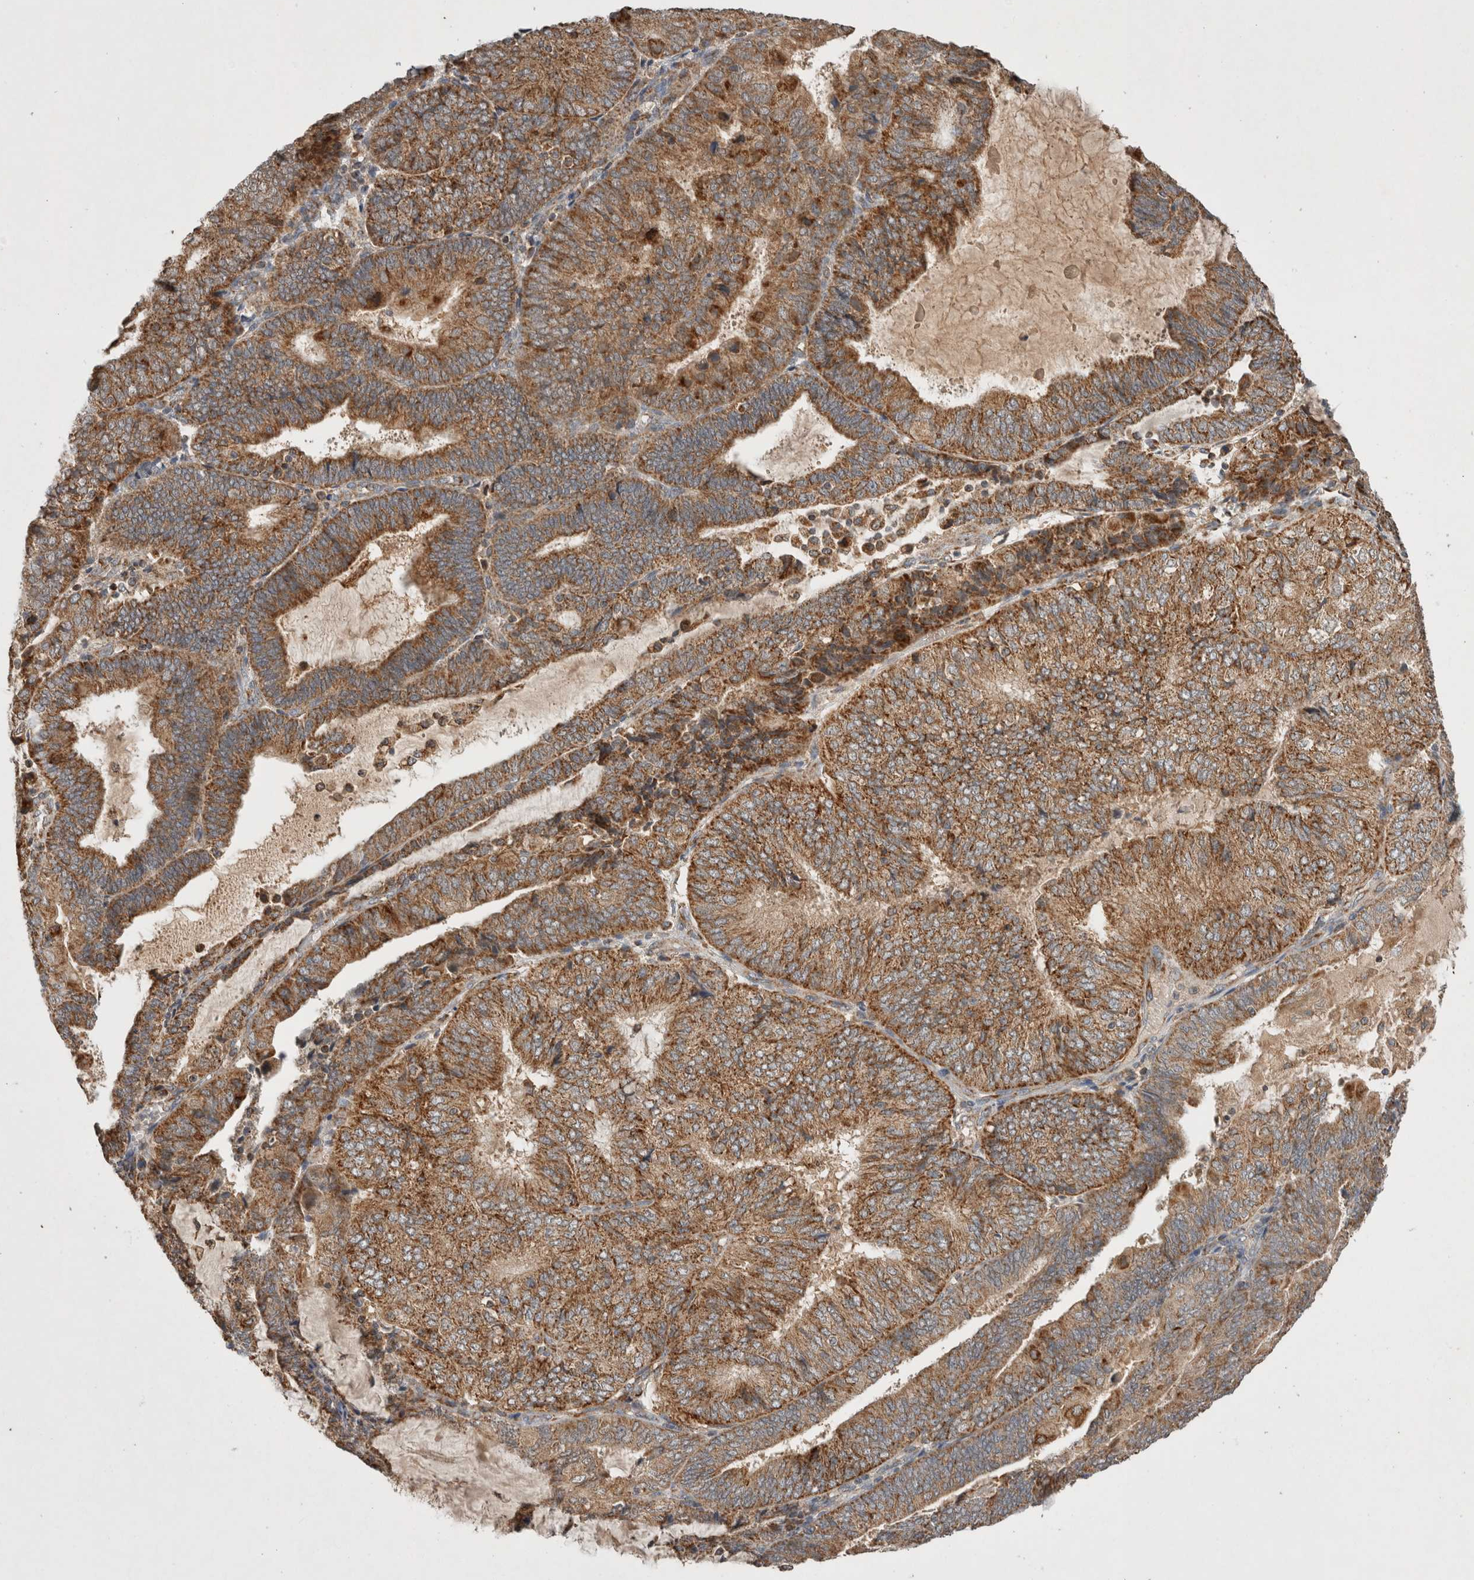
{"staining": {"intensity": "moderate", "quantity": ">75%", "location": "cytoplasmic/membranous"}, "tissue": "endometrial cancer", "cell_type": "Tumor cells", "image_type": "cancer", "snomed": [{"axis": "morphology", "description": "Adenocarcinoma, NOS"}, {"axis": "topography", "description": "Endometrium"}], "caption": "DAB (3,3'-diaminobenzidine) immunohistochemical staining of endometrial cancer (adenocarcinoma) demonstrates moderate cytoplasmic/membranous protein expression in approximately >75% of tumor cells.", "gene": "AMPD1", "patient": {"sex": "female", "age": 81}}